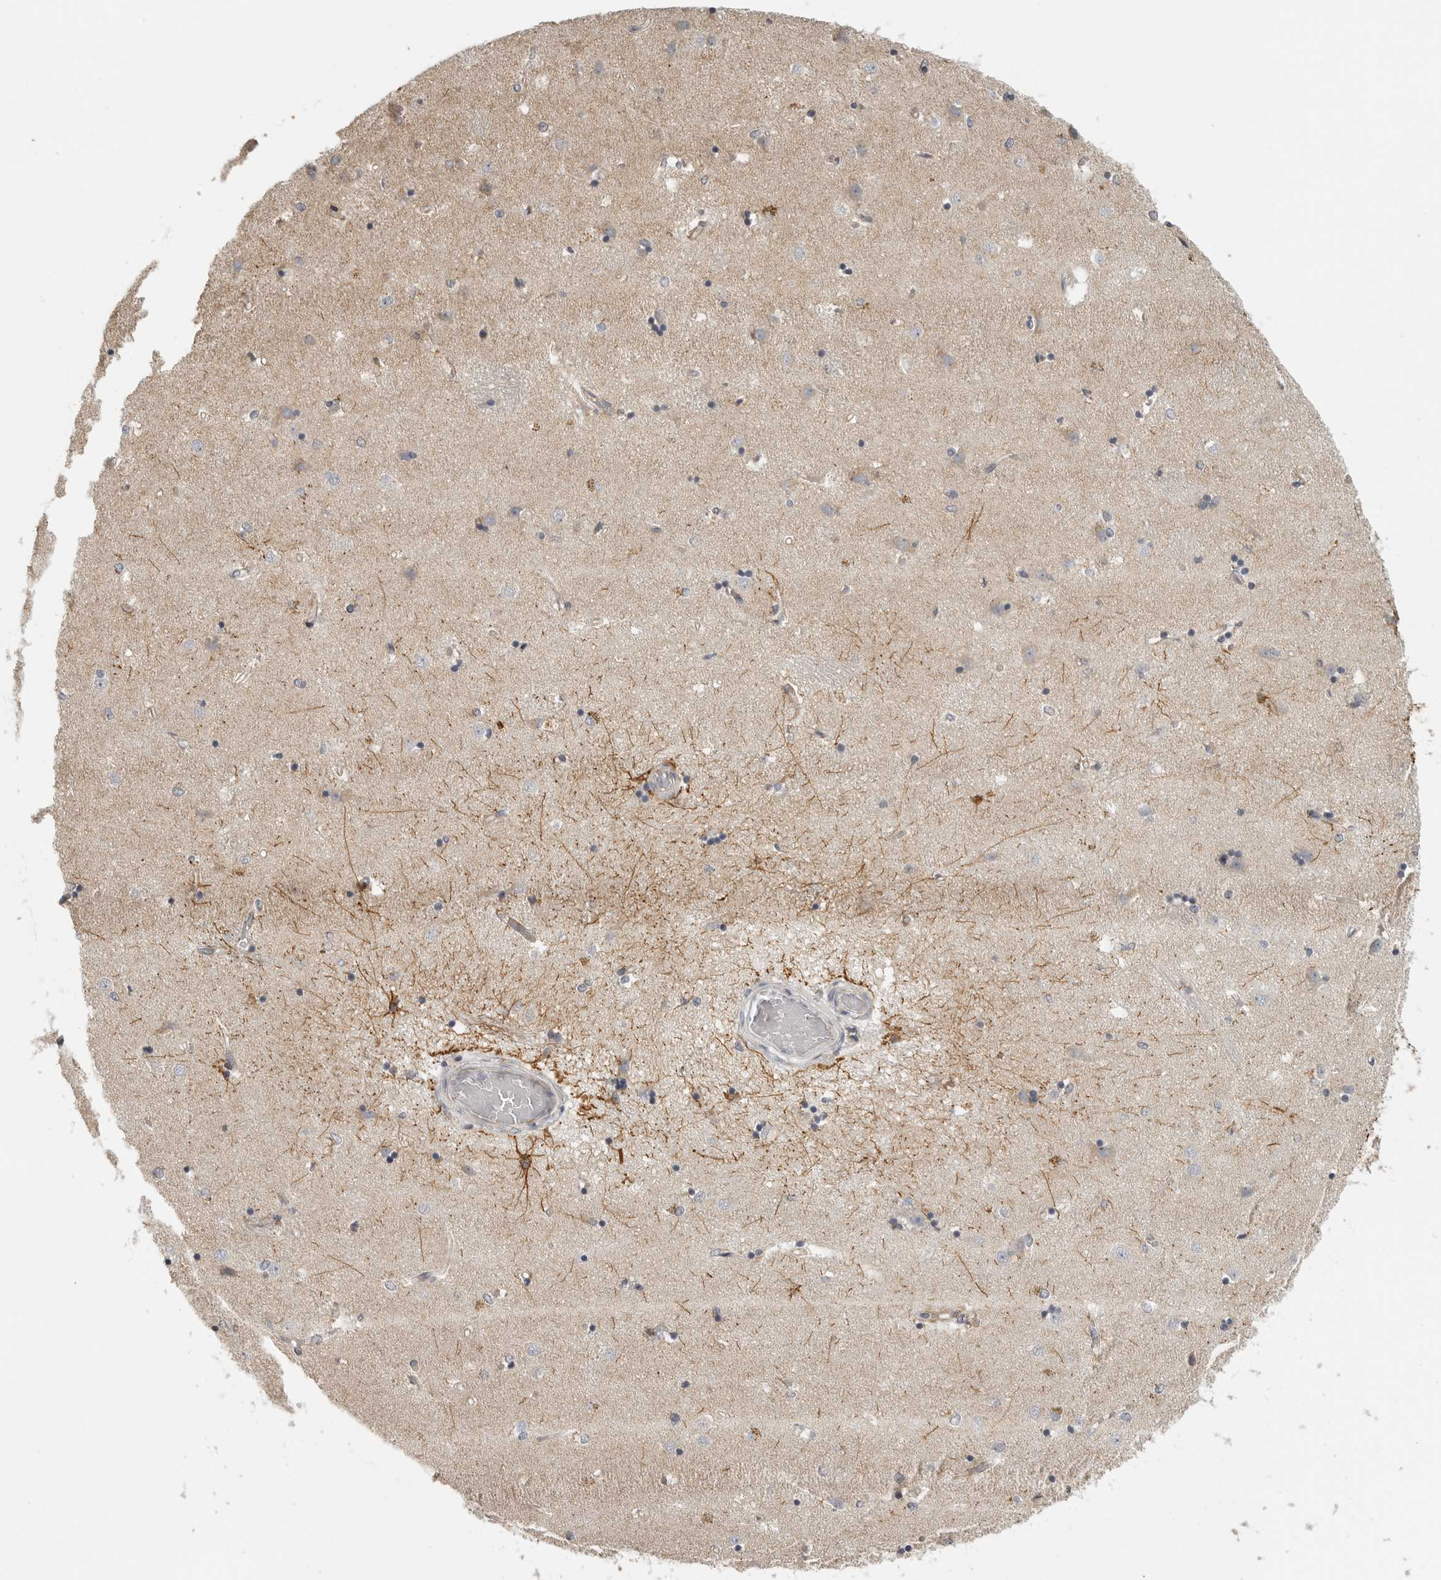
{"staining": {"intensity": "strong", "quantity": "<25%", "location": "cytoplasmic/membranous"}, "tissue": "caudate", "cell_type": "Glial cells", "image_type": "normal", "snomed": [{"axis": "morphology", "description": "Normal tissue, NOS"}, {"axis": "topography", "description": "Lateral ventricle wall"}], "caption": "Caudate stained with DAB immunohistochemistry (IHC) displays medium levels of strong cytoplasmic/membranous expression in approximately <25% of glial cells. (DAB IHC with brightfield microscopy, high magnification).", "gene": "RXFP3", "patient": {"sex": "male", "age": 45}}